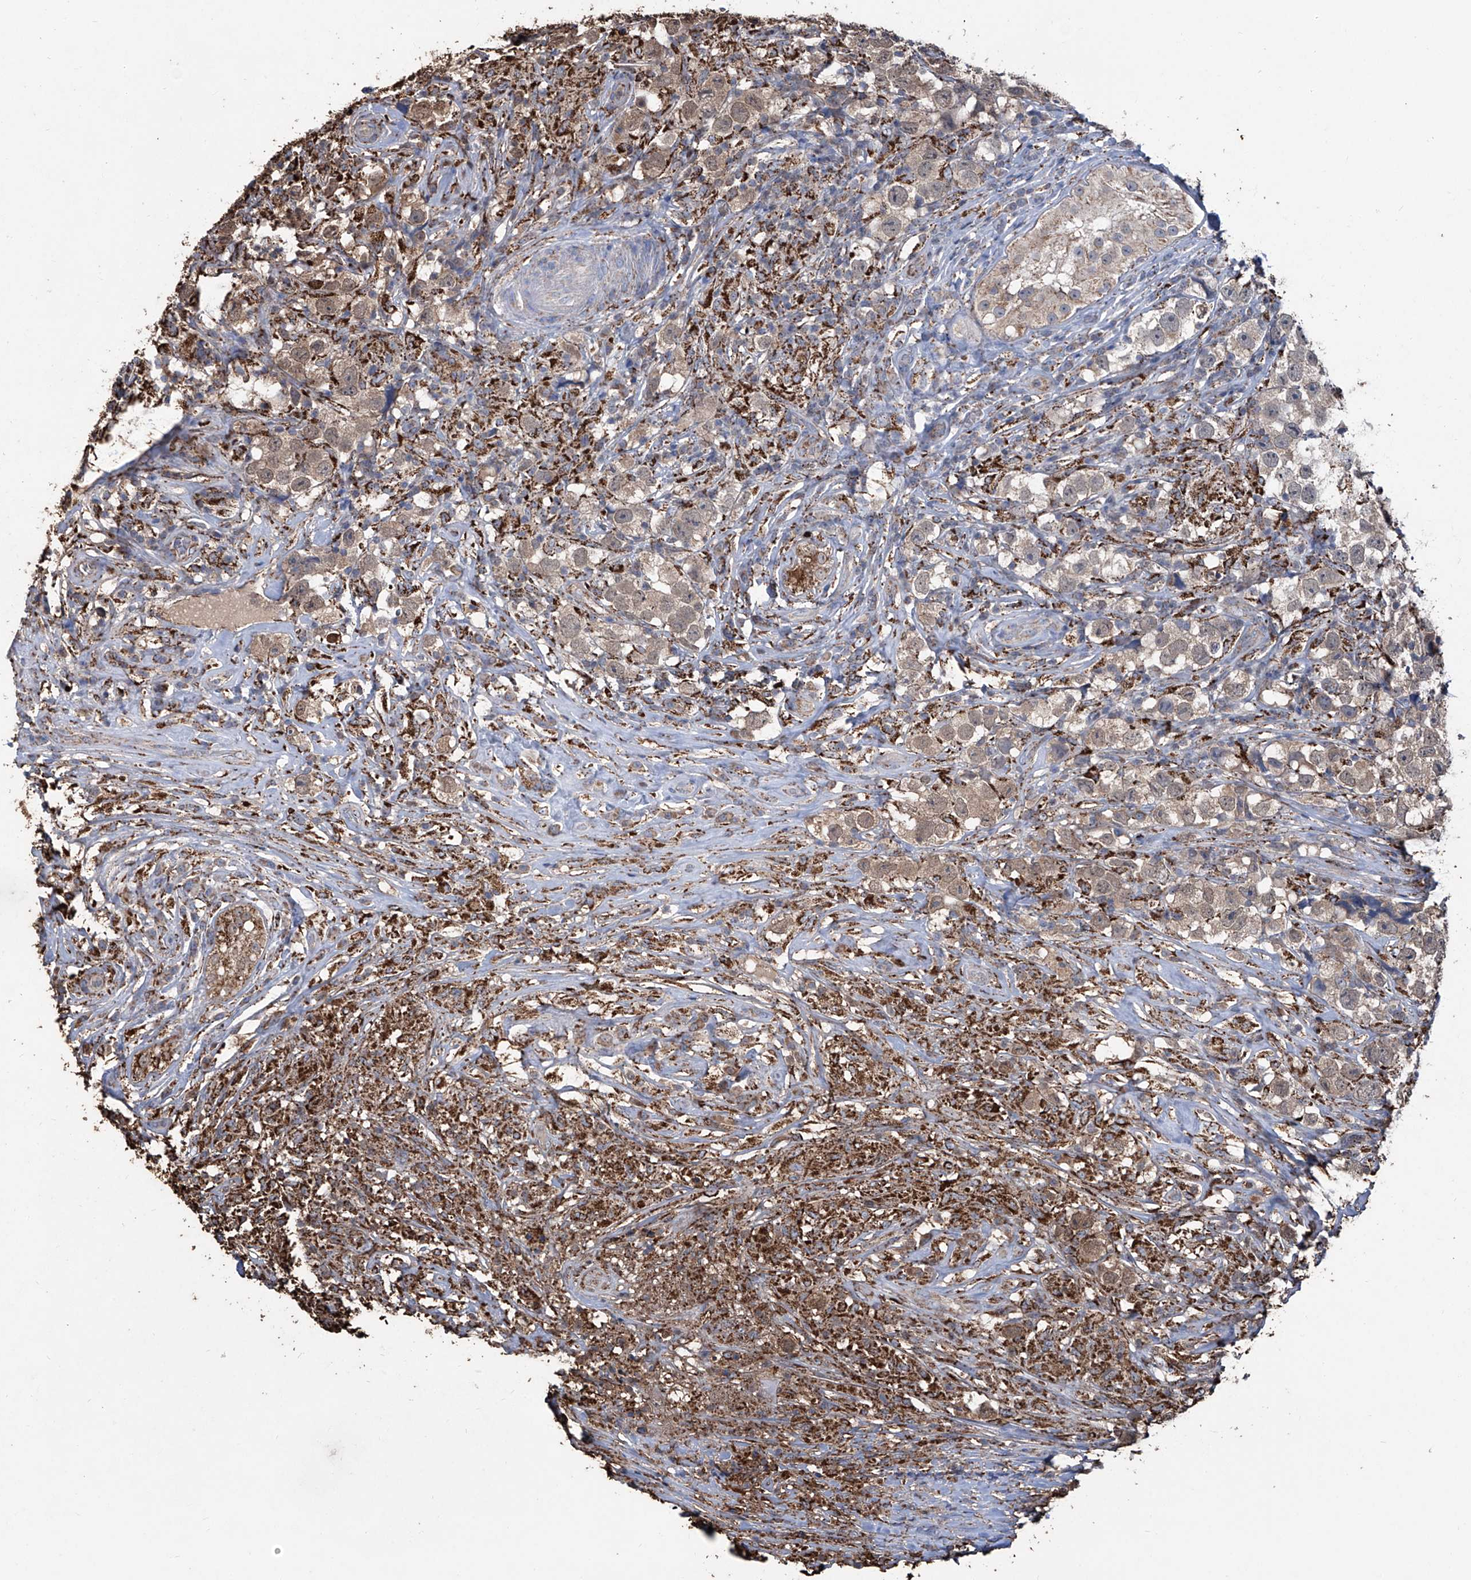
{"staining": {"intensity": "moderate", "quantity": "<25%", "location": "cytoplasmic/membranous,nuclear"}, "tissue": "testis cancer", "cell_type": "Tumor cells", "image_type": "cancer", "snomed": [{"axis": "morphology", "description": "Seminoma, NOS"}, {"axis": "topography", "description": "Testis"}], "caption": "This photomicrograph demonstrates IHC staining of human seminoma (testis), with low moderate cytoplasmic/membranous and nuclear positivity in about <25% of tumor cells.", "gene": "NHS", "patient": {"sex": "male", "age": 49}}